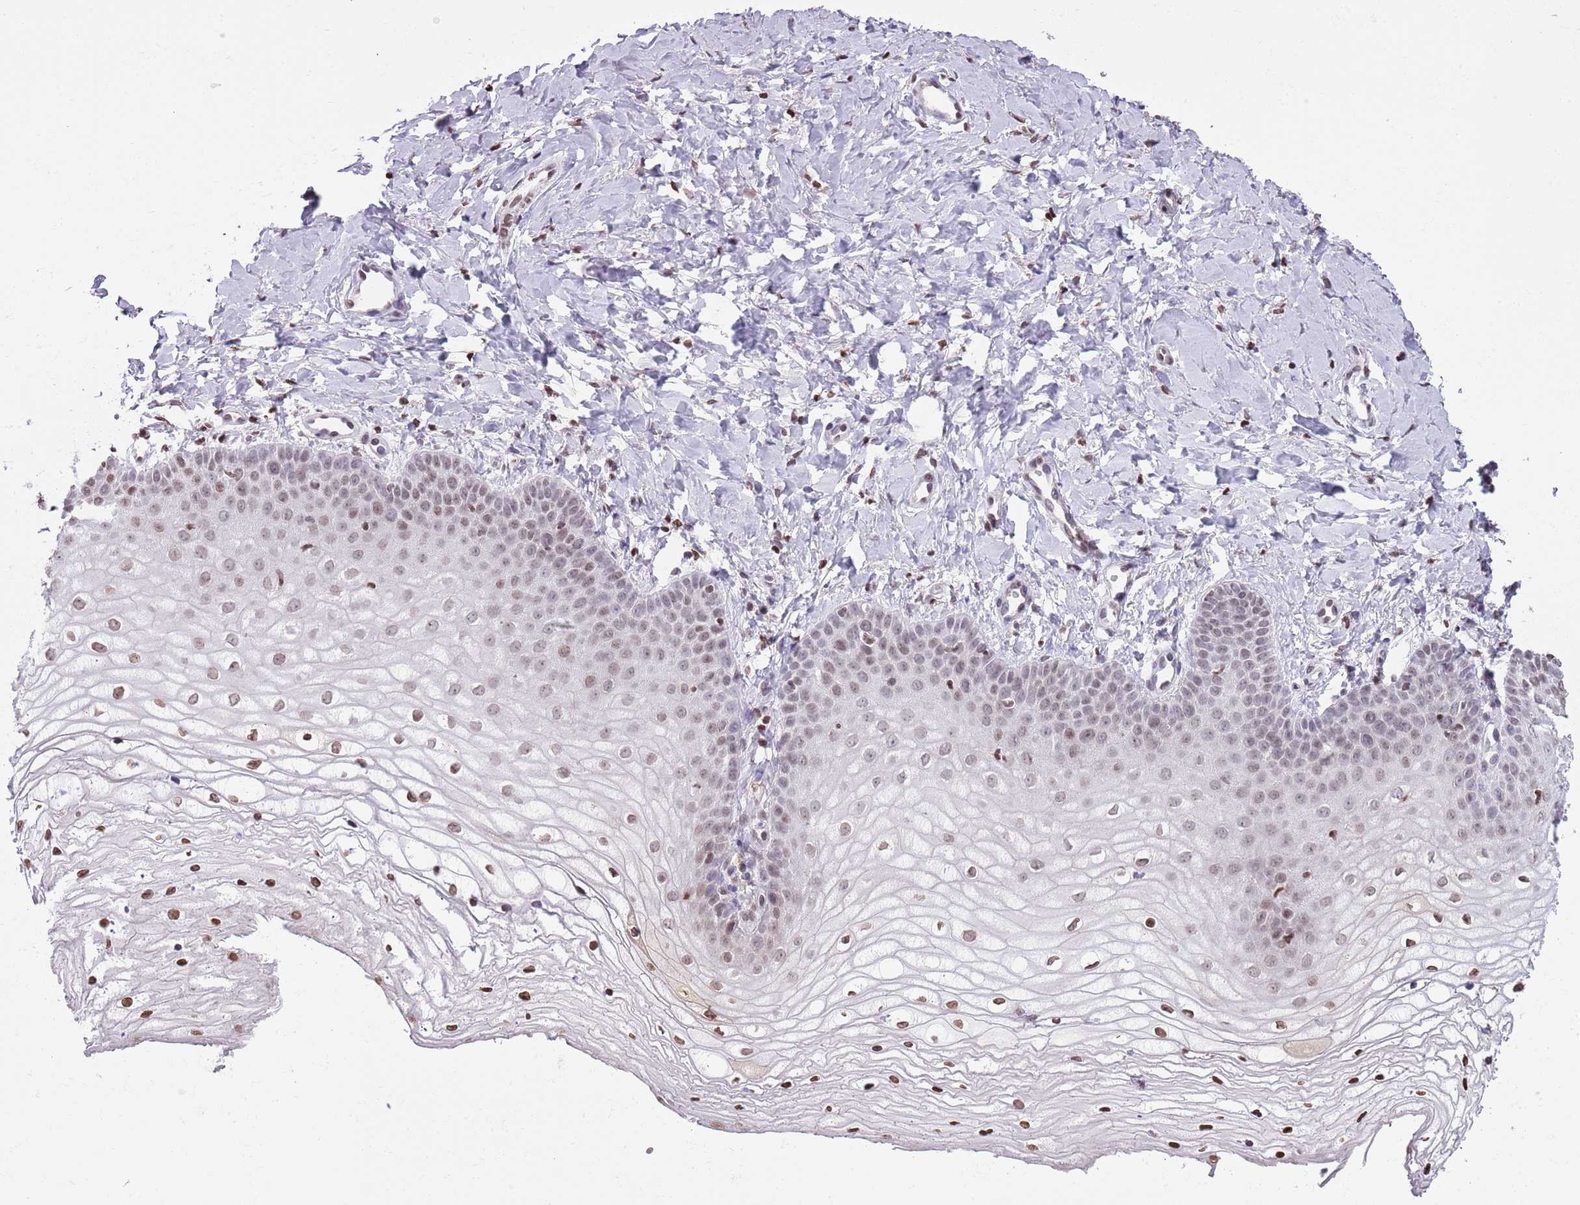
{"staining": {"intensity": "moderate", "quantity": "25%-75%", "location": "nuclear"}, "tissue": "vagina", "cell_type": "Squamous epithelial cells", "image_type": "normal", "snomed": [{"axis": "morphology", "description": "Normal tissue, NOS"}, {"axis": "topography", "description": "Vagina"}], "caption": "A high-resolution histopathology image shows immunohistochemistry (IHC) staining of unremarkable vagina, which exhibits moderate nuclear positivity in approximately 25%-75% of squamous epithelial cells. (DAB IHC, brown staining for protein, blue staining for nuclei).", "gene": "KPNA3", "patient": {"sex": "female", "age": 68}}